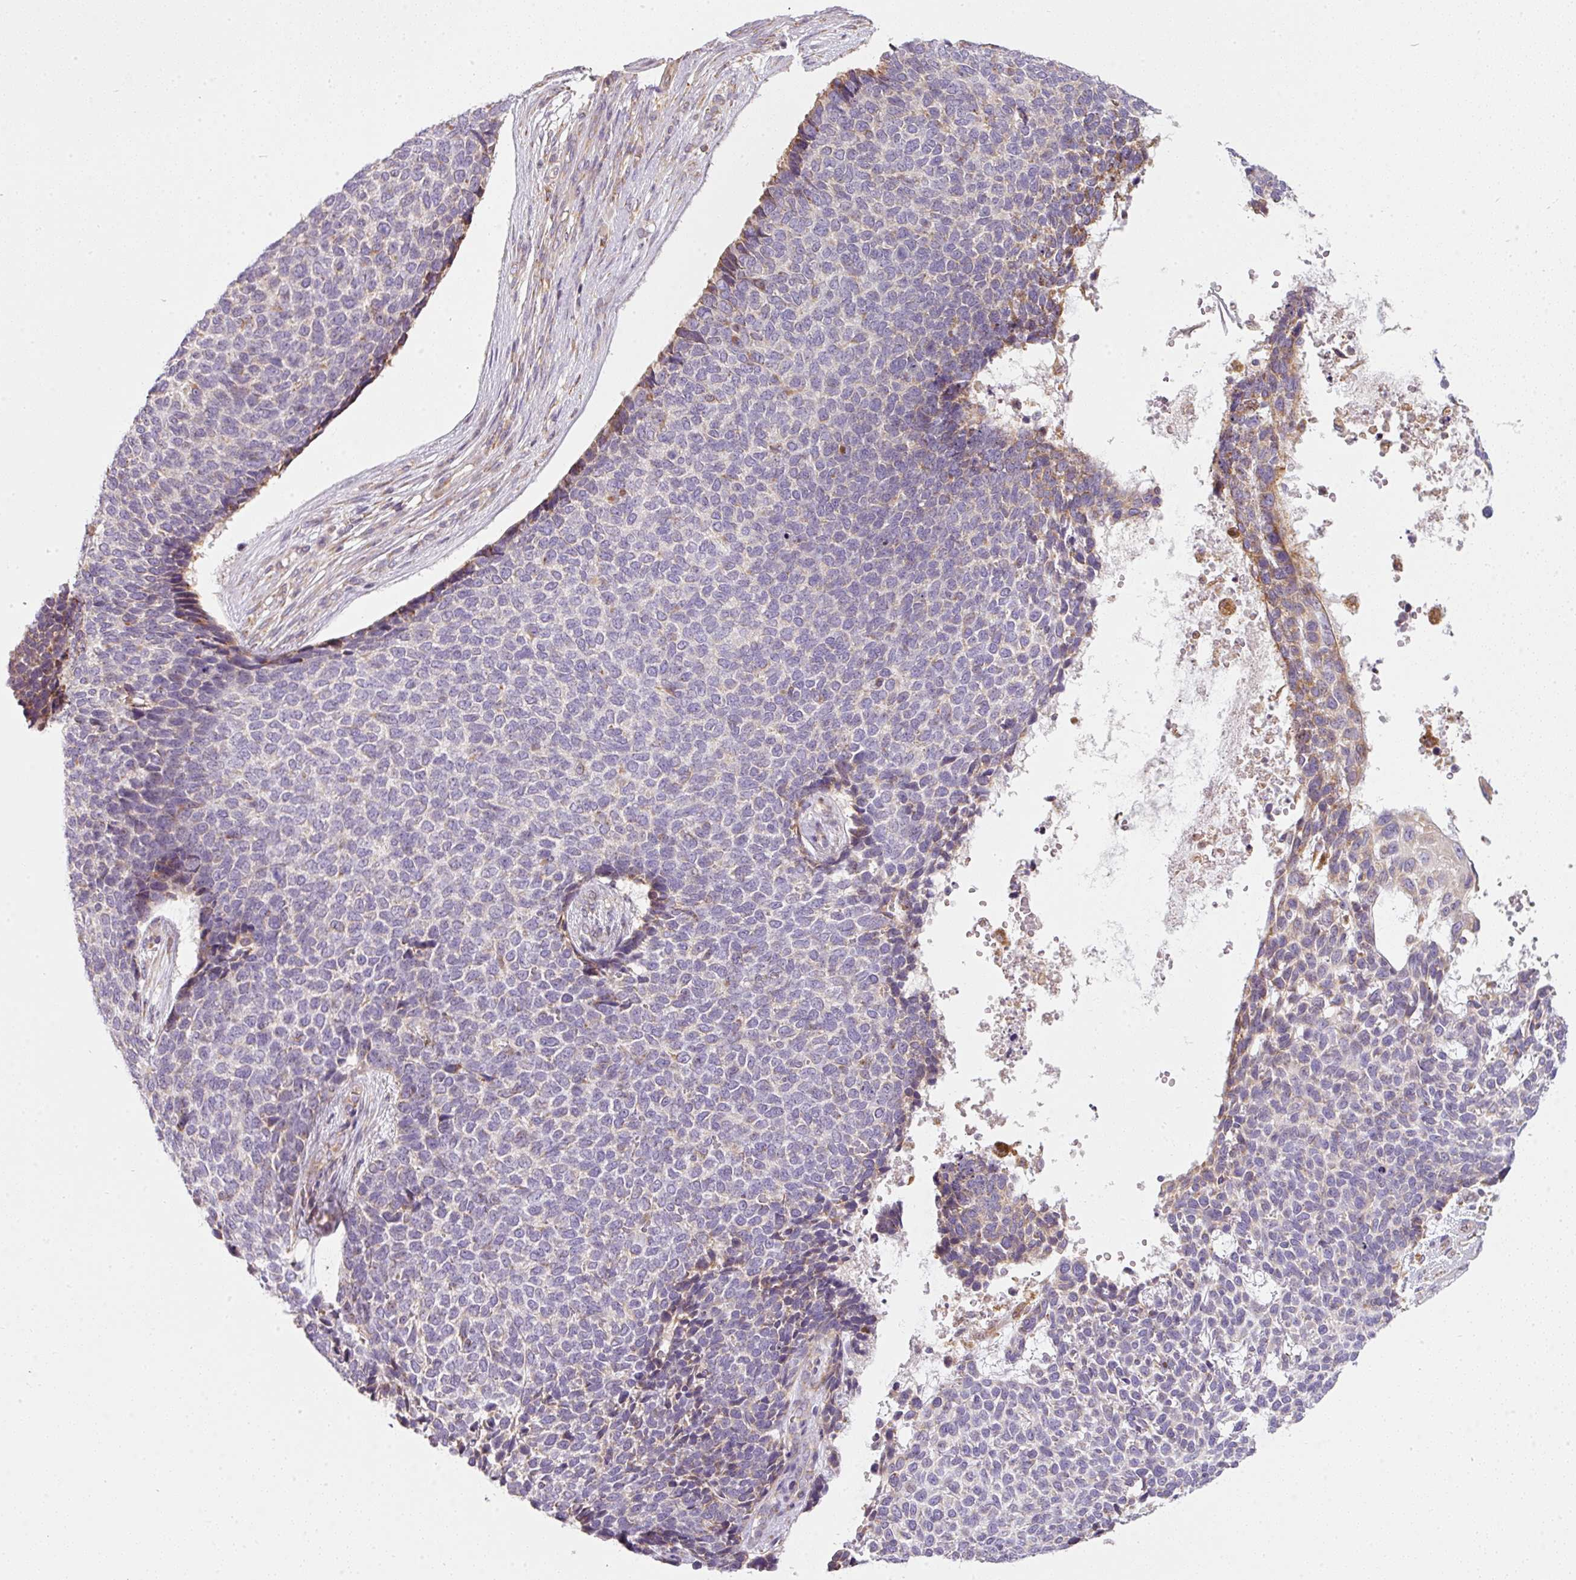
{"staining": {"intensity": "weak", "quantity": "<25%", "location": "cytoplasmic/membranous"}, "tissue": "skin cancer", "cell_type": "Tumor cells", "image_type": "cancer", "snomed": [{"axis": "morphology", "description": "Basal cell carcinoma"}, {"axis": "topography", "description": "Skin"}], "caption": "This photomicrograph is of skin cancer (basal cell carcinoma) stained with immunohistochemistry (IHC) to label a protein in brown with the nuclei are counter-stained blue. There is no expression in tumor cells.", "gene": "MORN4", "patient": {"sex": "female", "age": 84}}